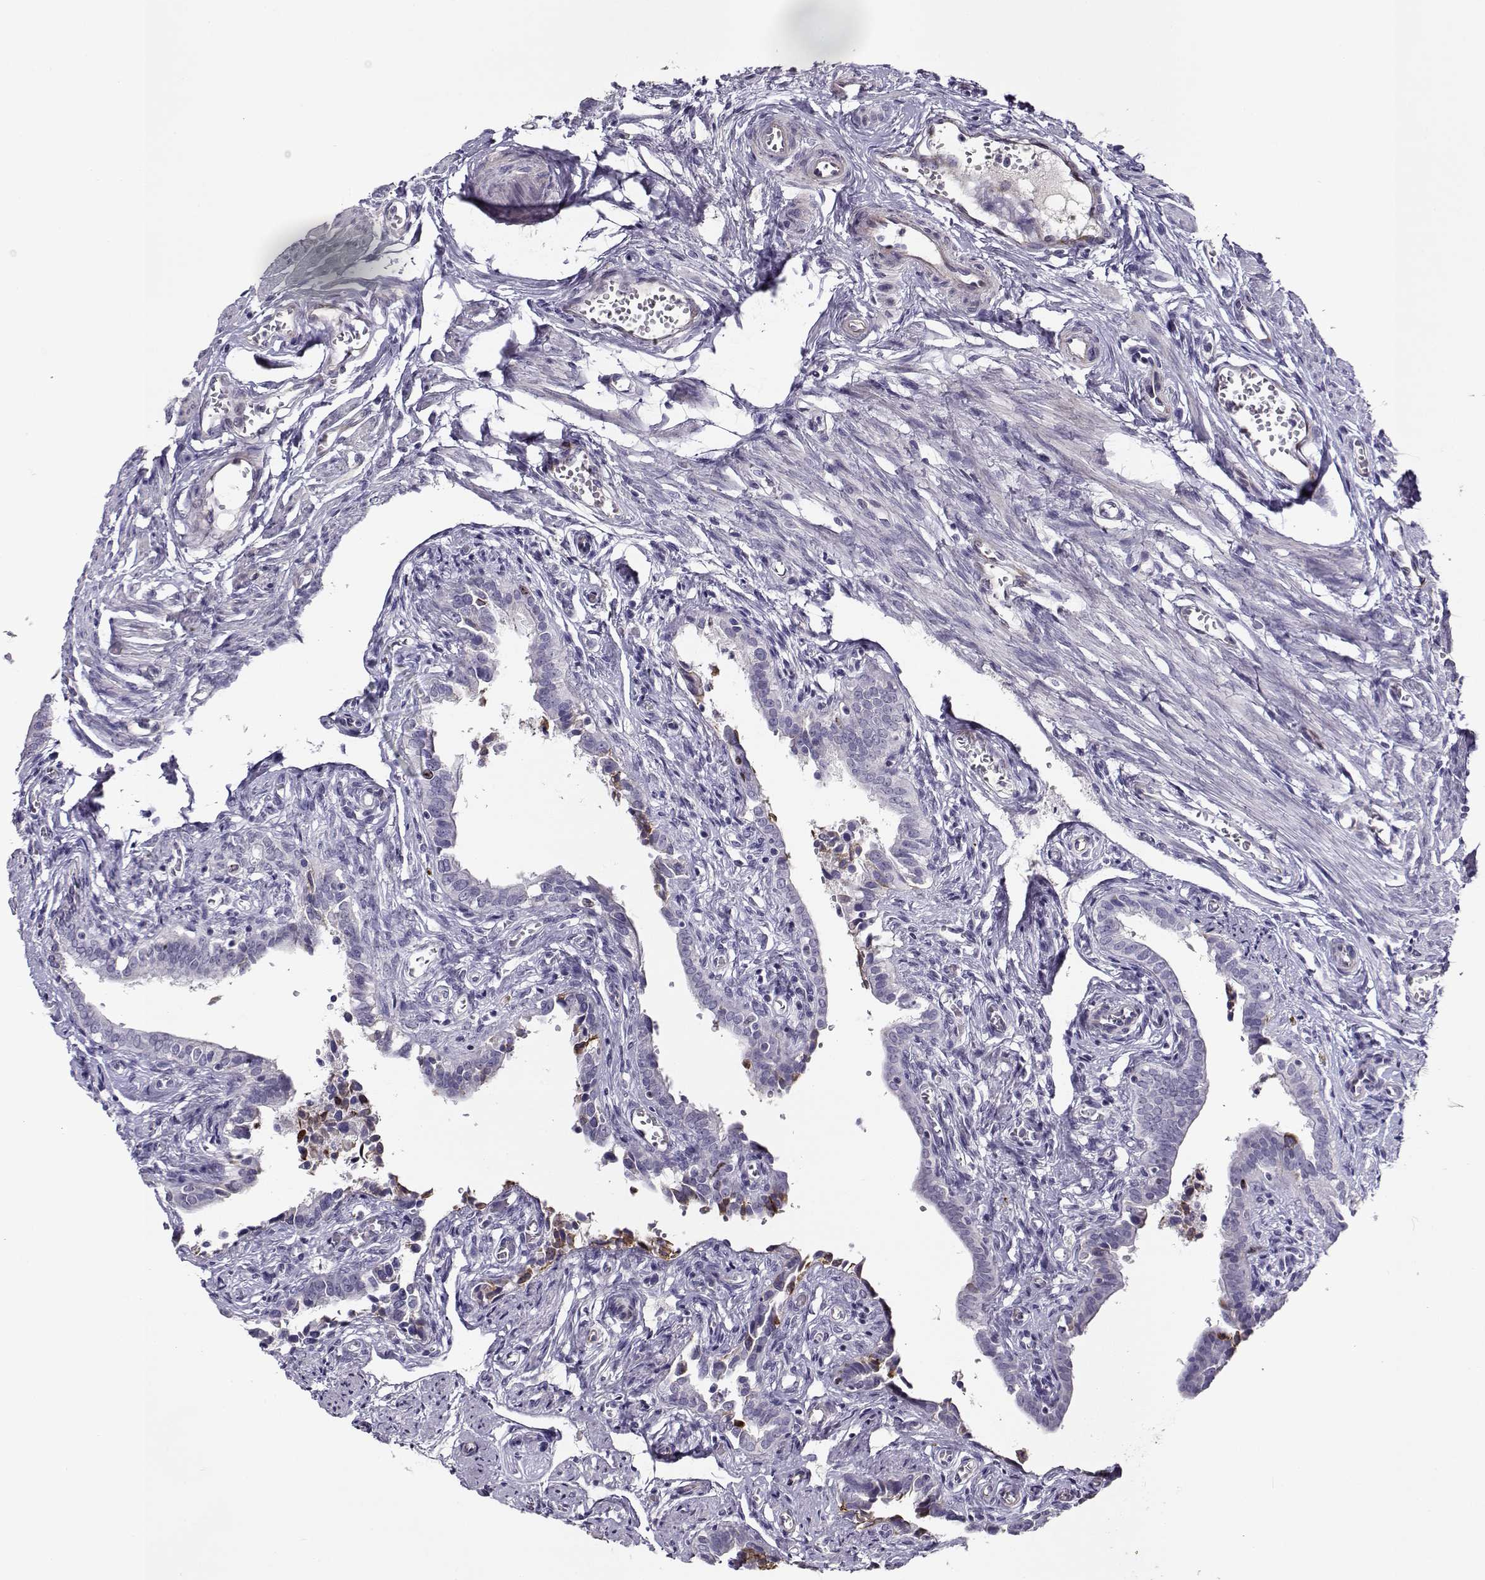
{"staining": {"intensity": "negative", "quantity": "none", "location": "none"}, "tissue": "fallopian tube", "cell_type": "Glandular cells", "image_type": "normal", "snomed": [{"axis": "morphology", "description": "Normal tissue, NOS"}, {"axis": "morphology", "description": "Carcinoma, endometroid"}, {"axis": "topography", "description": "Fallopian tube"}, {"axis": "topography", "description": "Ovary"}], "caption": "This is an immunohistochemistry (IHC) photomicrograph of unremarkable human fallopian tube. There is no staining in glandular cells.", "gene": "NPW", "patient": {"sex": "female", "age": 42}}